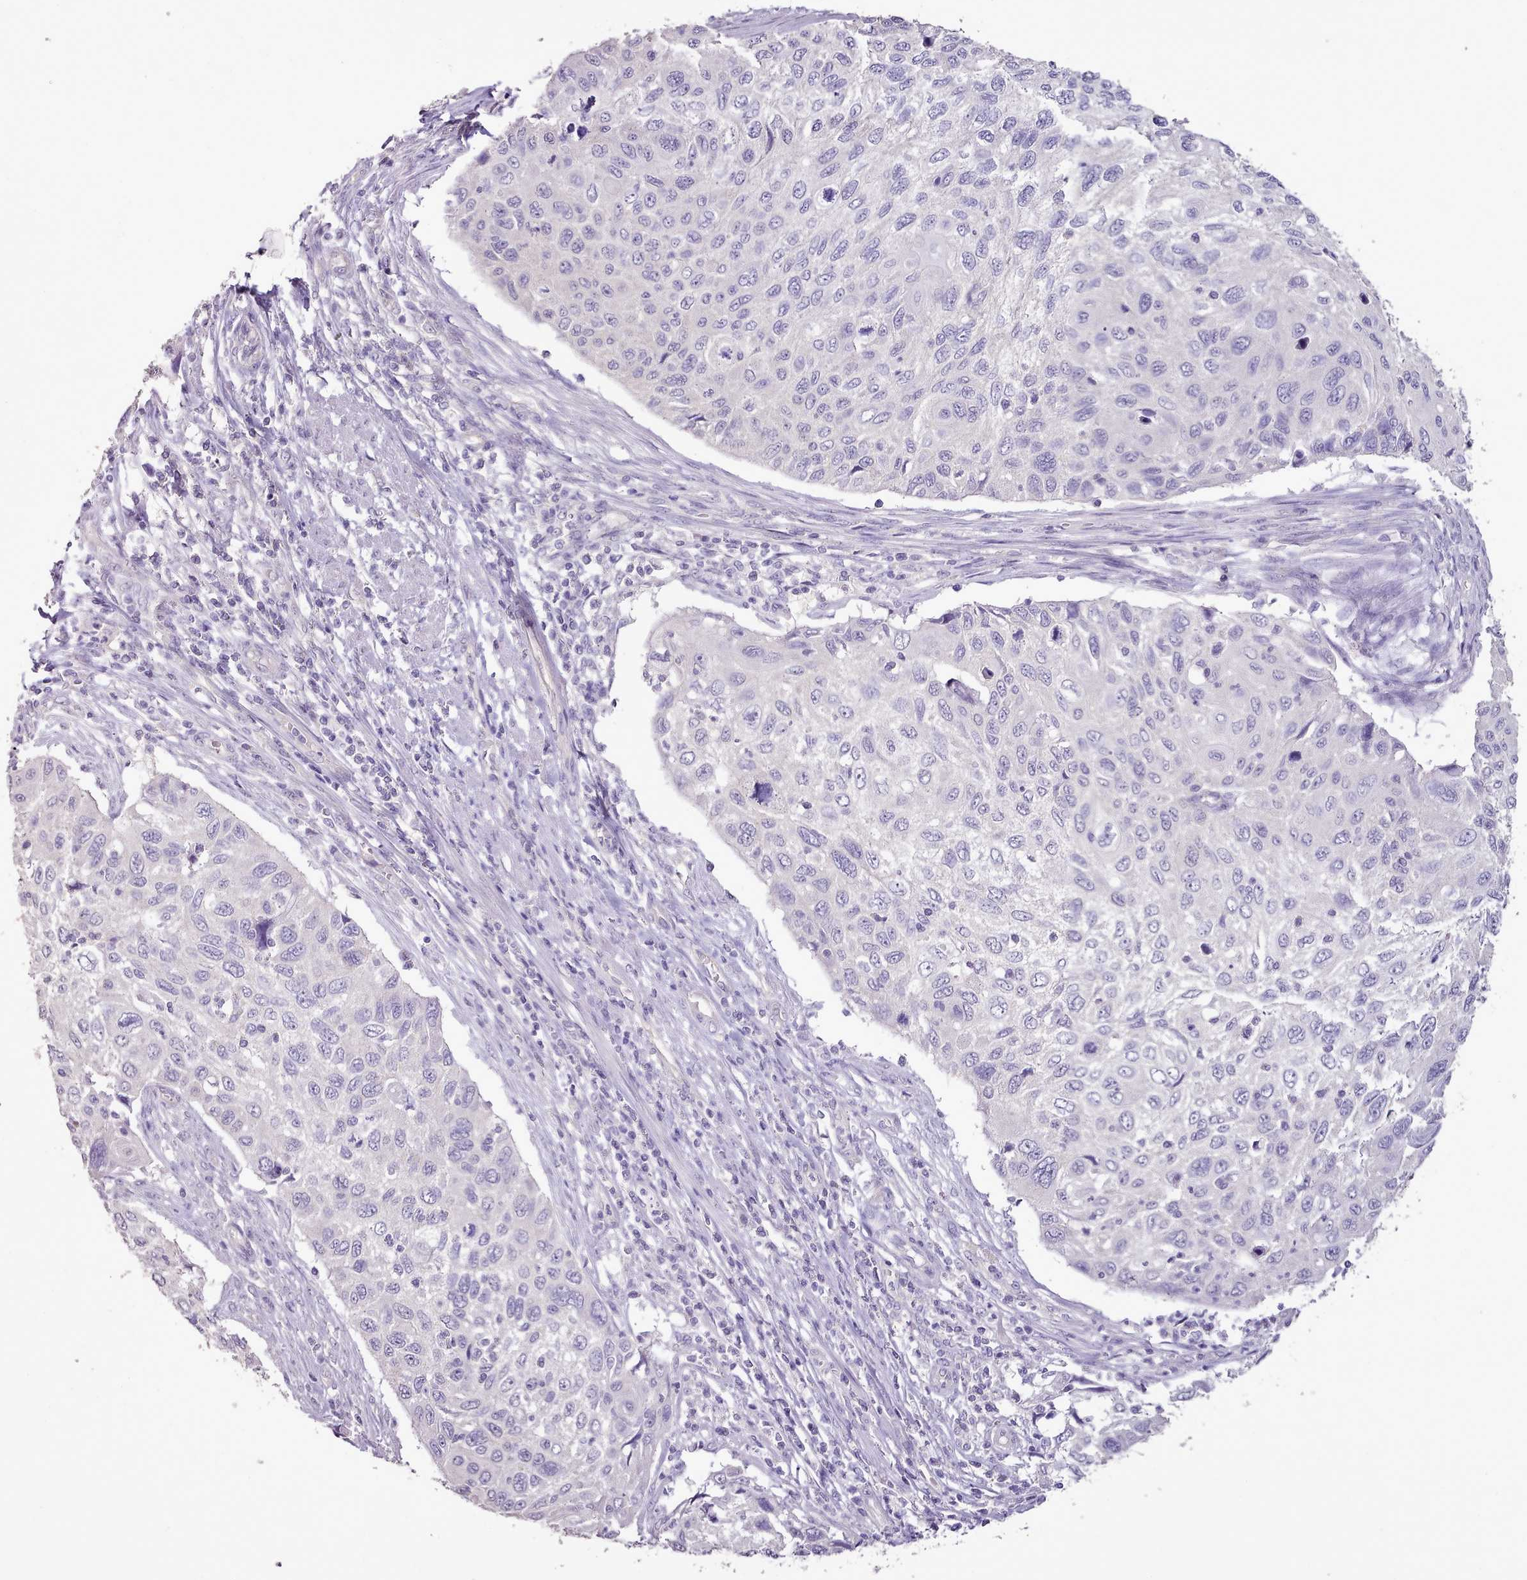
{"staining": {"intensity": "negative", "quantity": "none", "location": "none"}, "tissue": "cervical cancer", "cell_type": "Tumor cells", "image_type": "cancer", "snomed": [{"axis": "morphology", "description": "Squamous cell carcinoma, NOS"}, {"axis": "topography", "description": "Cervix"}], "caption": "High power microscopy histopathology image of an IHC image of squamous cell carcinoma (cervical), revealing no significant positivity in tumor cells.", "gene": "BLOC1S2", "patient": {"sex": "female", "age": 70}}